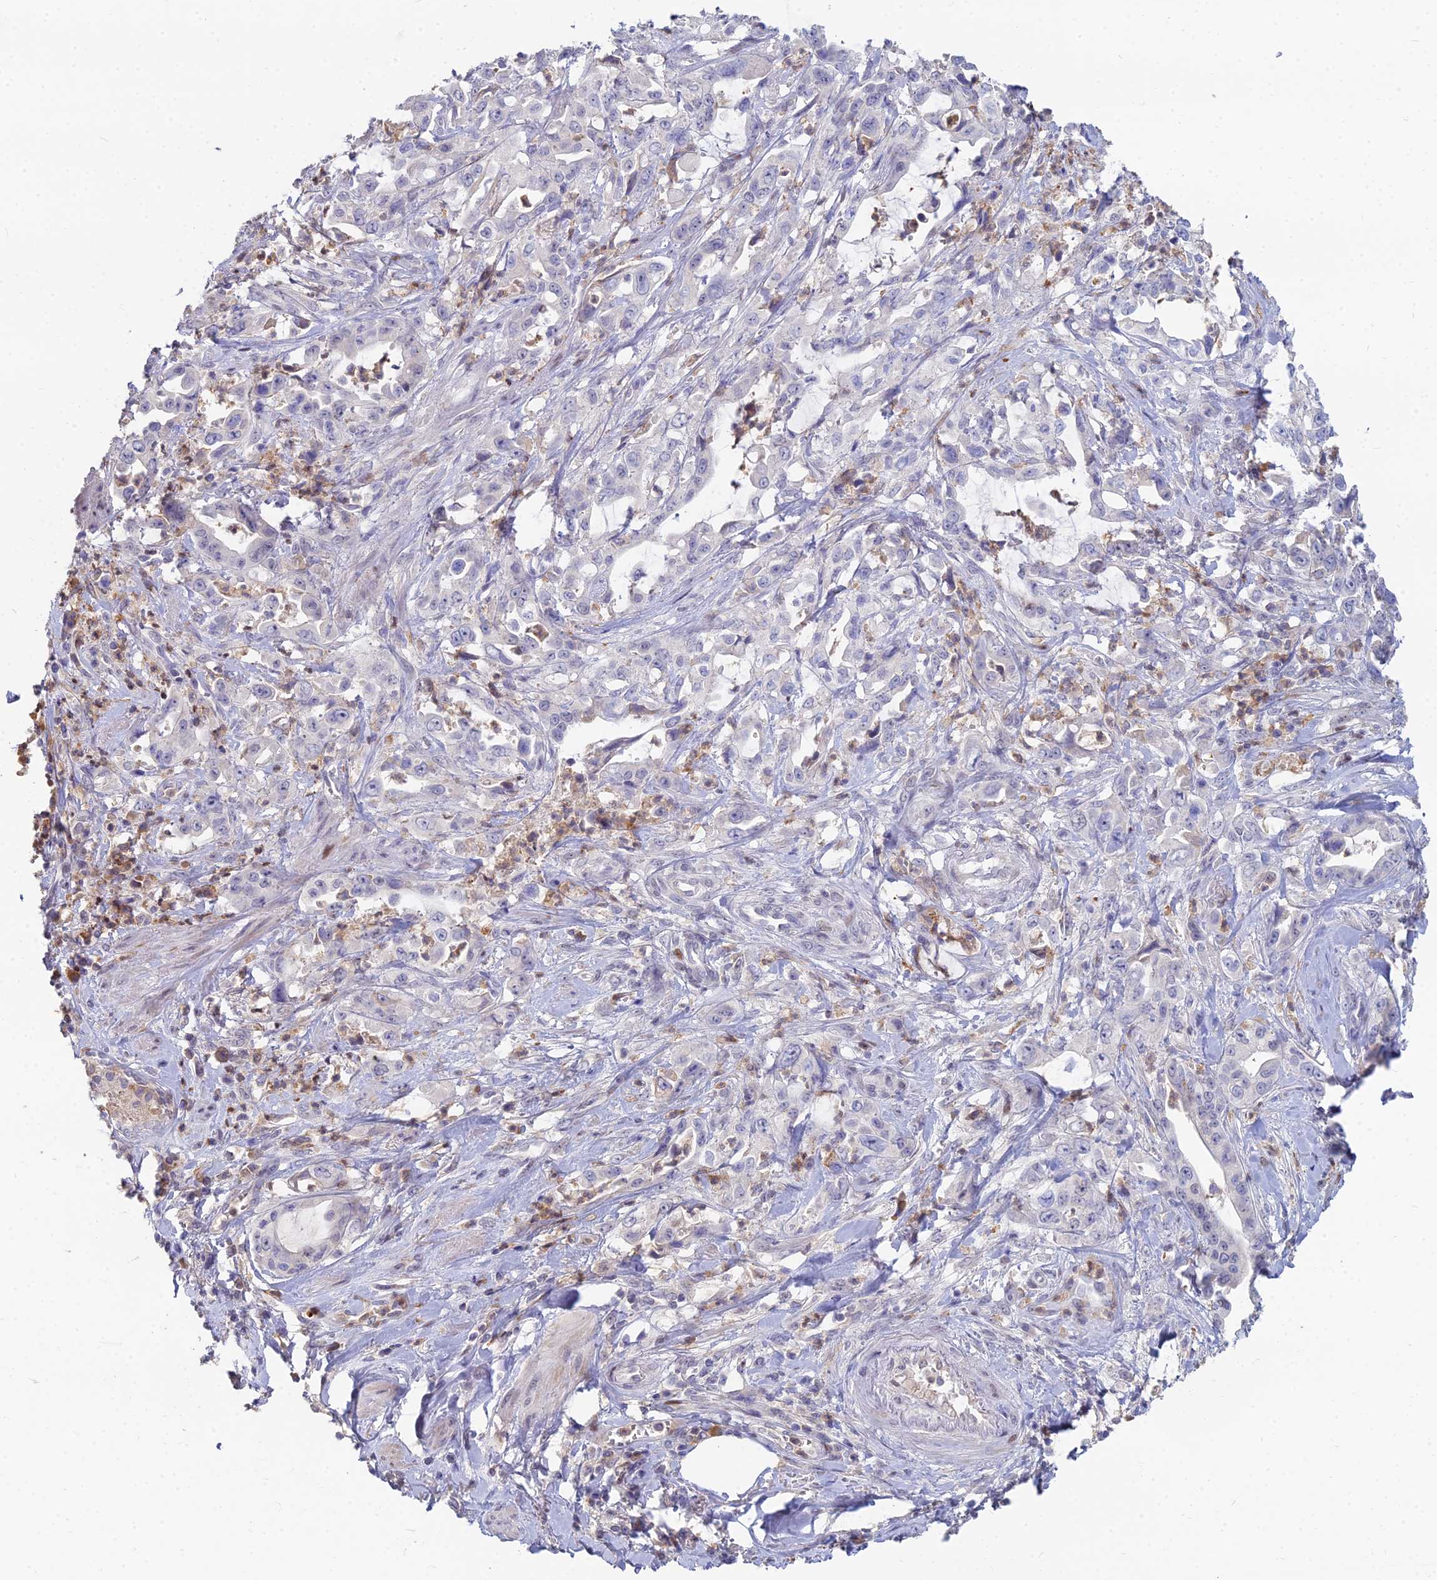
{"staining": {"intensity": "negative", "quantity": "none", "location": "none"}, "tissue": "pancreatic cancer", "cell_type": "Tumor cells", "image_type": "cancer", "snomed": [{"axis": "morphology", "description": "Adenocarcinoma, NOS"}, {"axis": "topography", "description": "Pancreas"}], "caption": "There is no significant positivity in tumor cells of adenocarcinoma (pancreatic). (DAB immunohistochemistry visualized using brightfield microscopy, high magnification).", "gene": "GOLGA6D", "patient": {"sex": "female", "age": 61}}